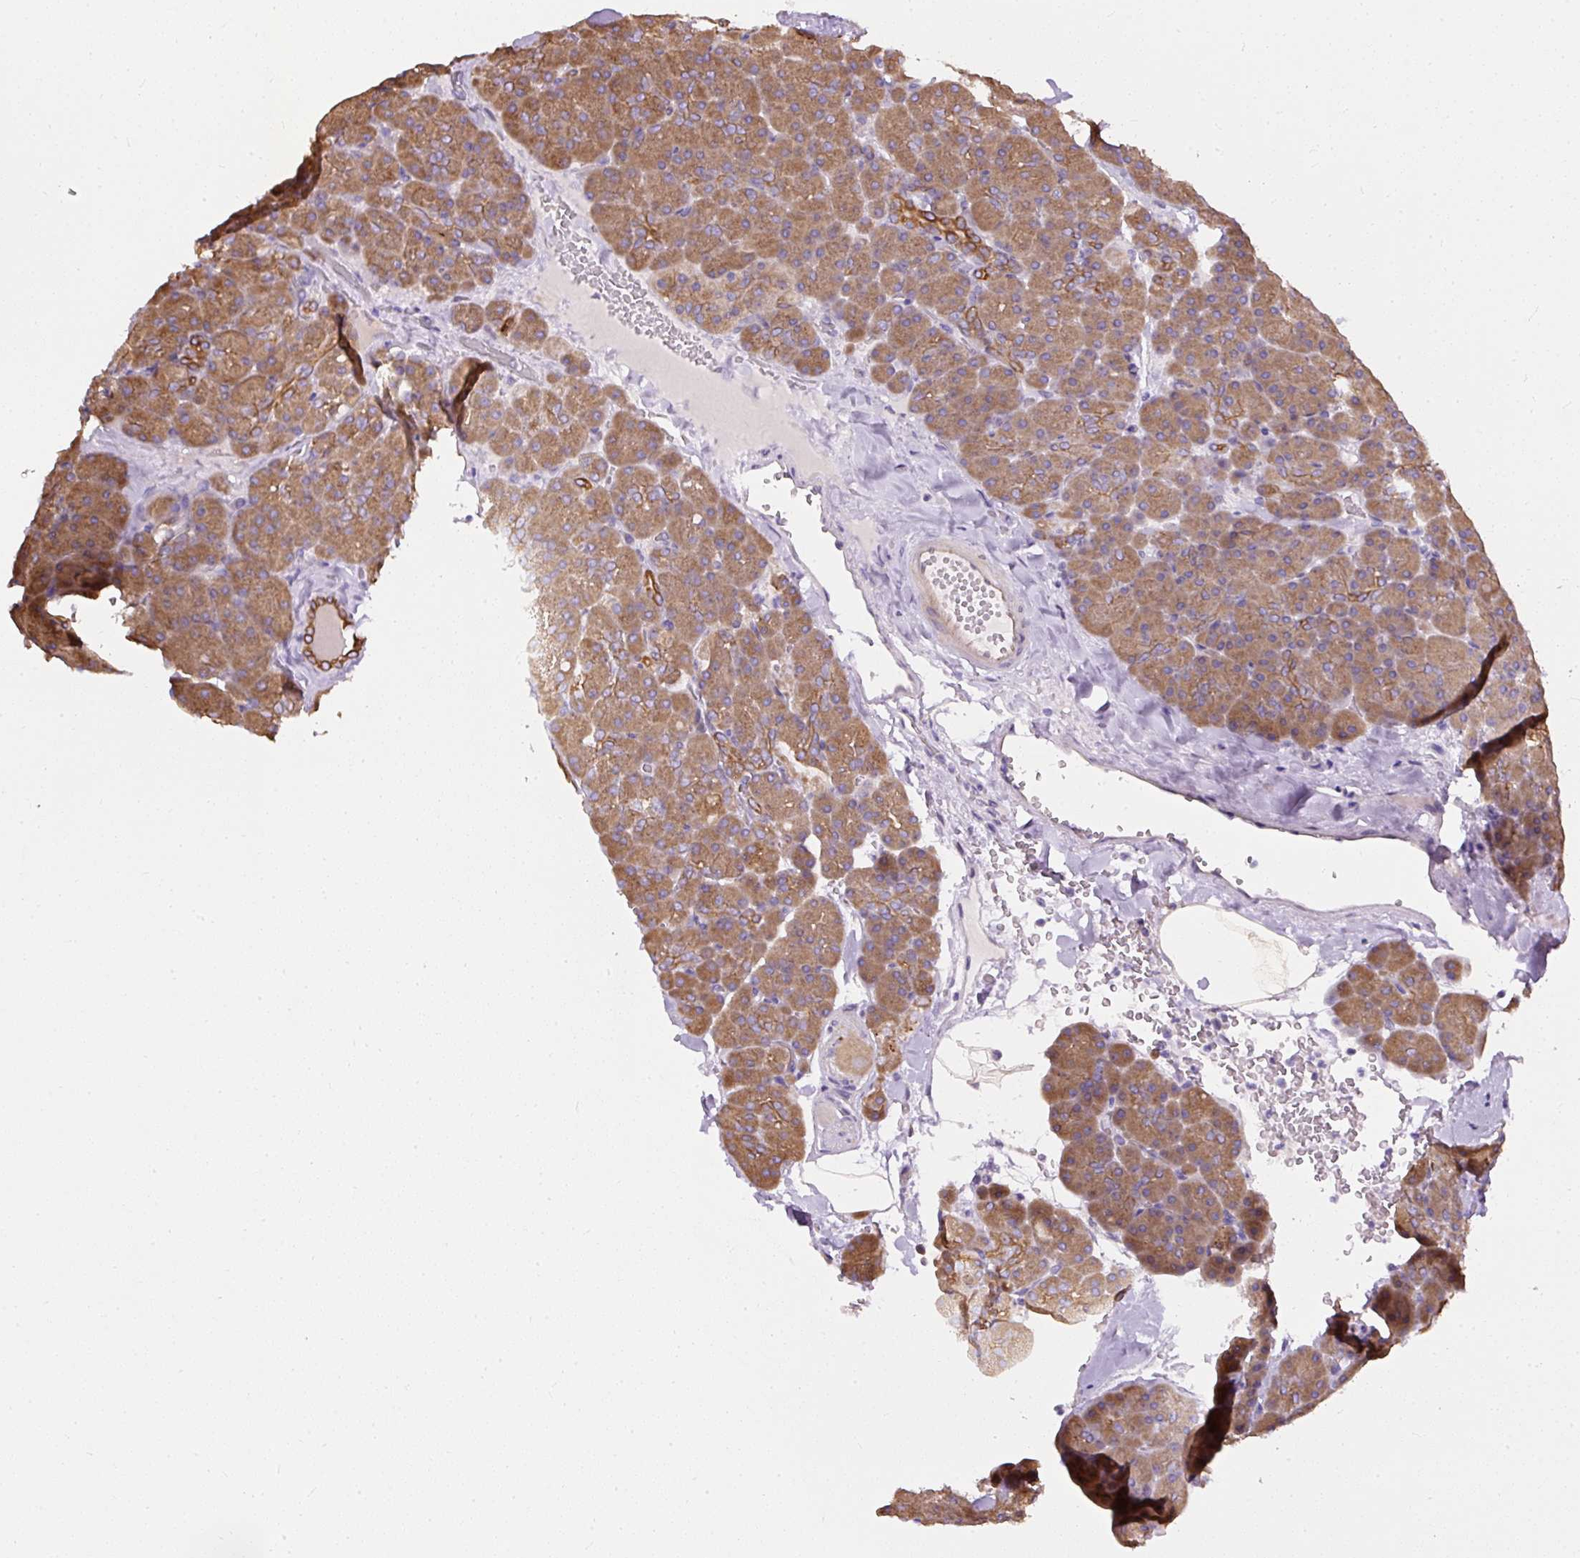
{"staining": {"intensity": "moderate", "quantity": ">75%", "location": "cytoplasmic/membranous"}, "tissue": "pancreas", "cell_type": "Exocrine glandular cells", "image_type": "normal", "snomed": [{"axis": "morphology", "description": "Normal tissue, NOS"}, {"axis": "topography", "description": "Pancreas"}], "caption": "The immunohistochemical stain shows moderate cytoplasmic/membranous expression in exocrine glandular cells of normal pancreas.", "gene": "FAM149A", "patient": {"sex": "male", "age": 36}}